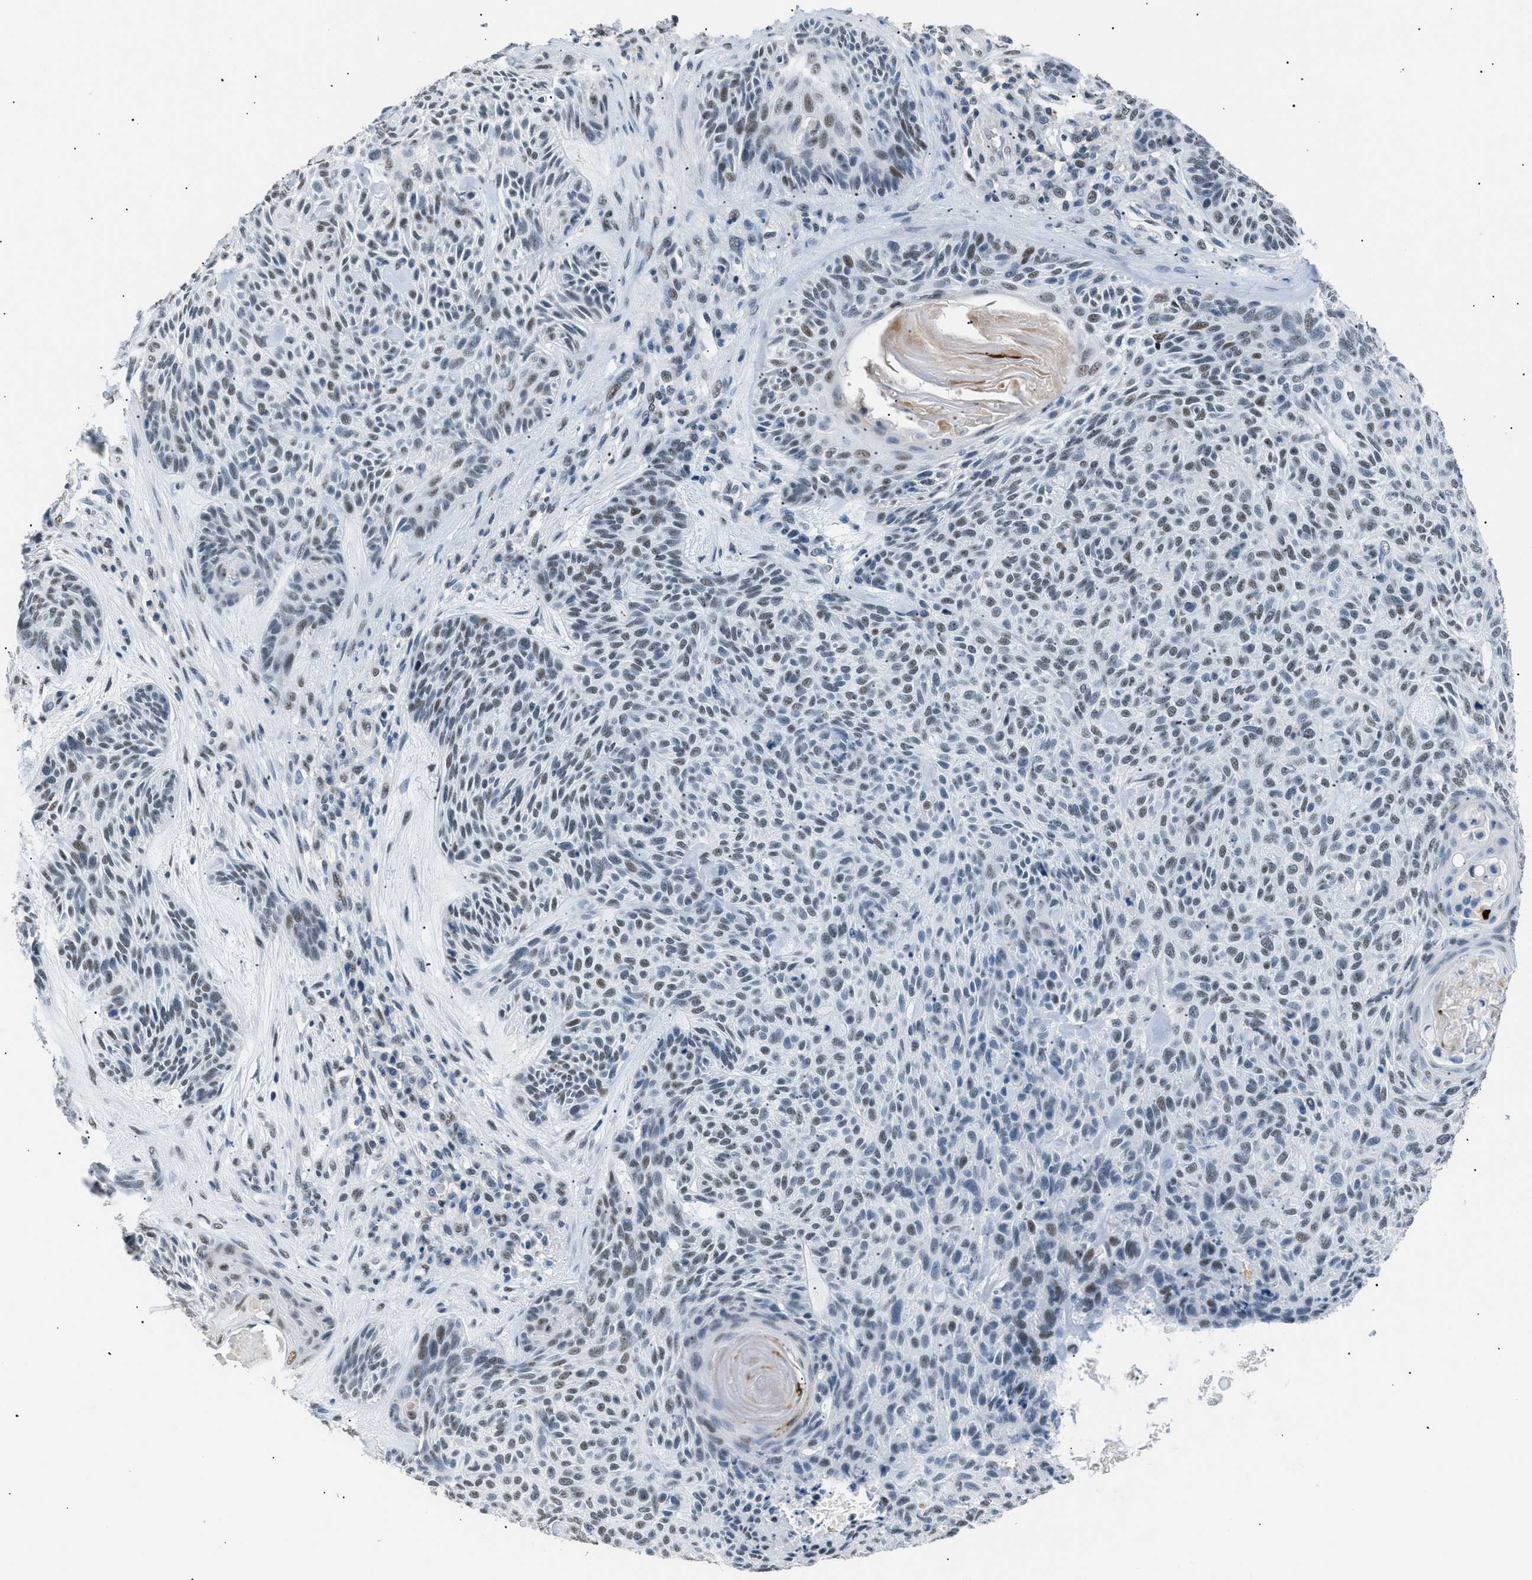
{"staining": {"intensity": "weak", "quantity": "25%-75%", "location": "nuclear"}, "tissue": "skin cancer", "cell_type": "Tumor cells", "image_type": "cancer", "snomed": [{"axis": "morphology", "description": "Basal cell carcinoma"}, {"axis": "topography", "description": "Skin"}], "caption": "The micrograph demonstrates a brown stain indicating the presence of a protein in the nuclear of tumor cells in skin basal cell carcinoma.", "gene": "KCNC3", "patient": {"sex": "male", "age": 55}}